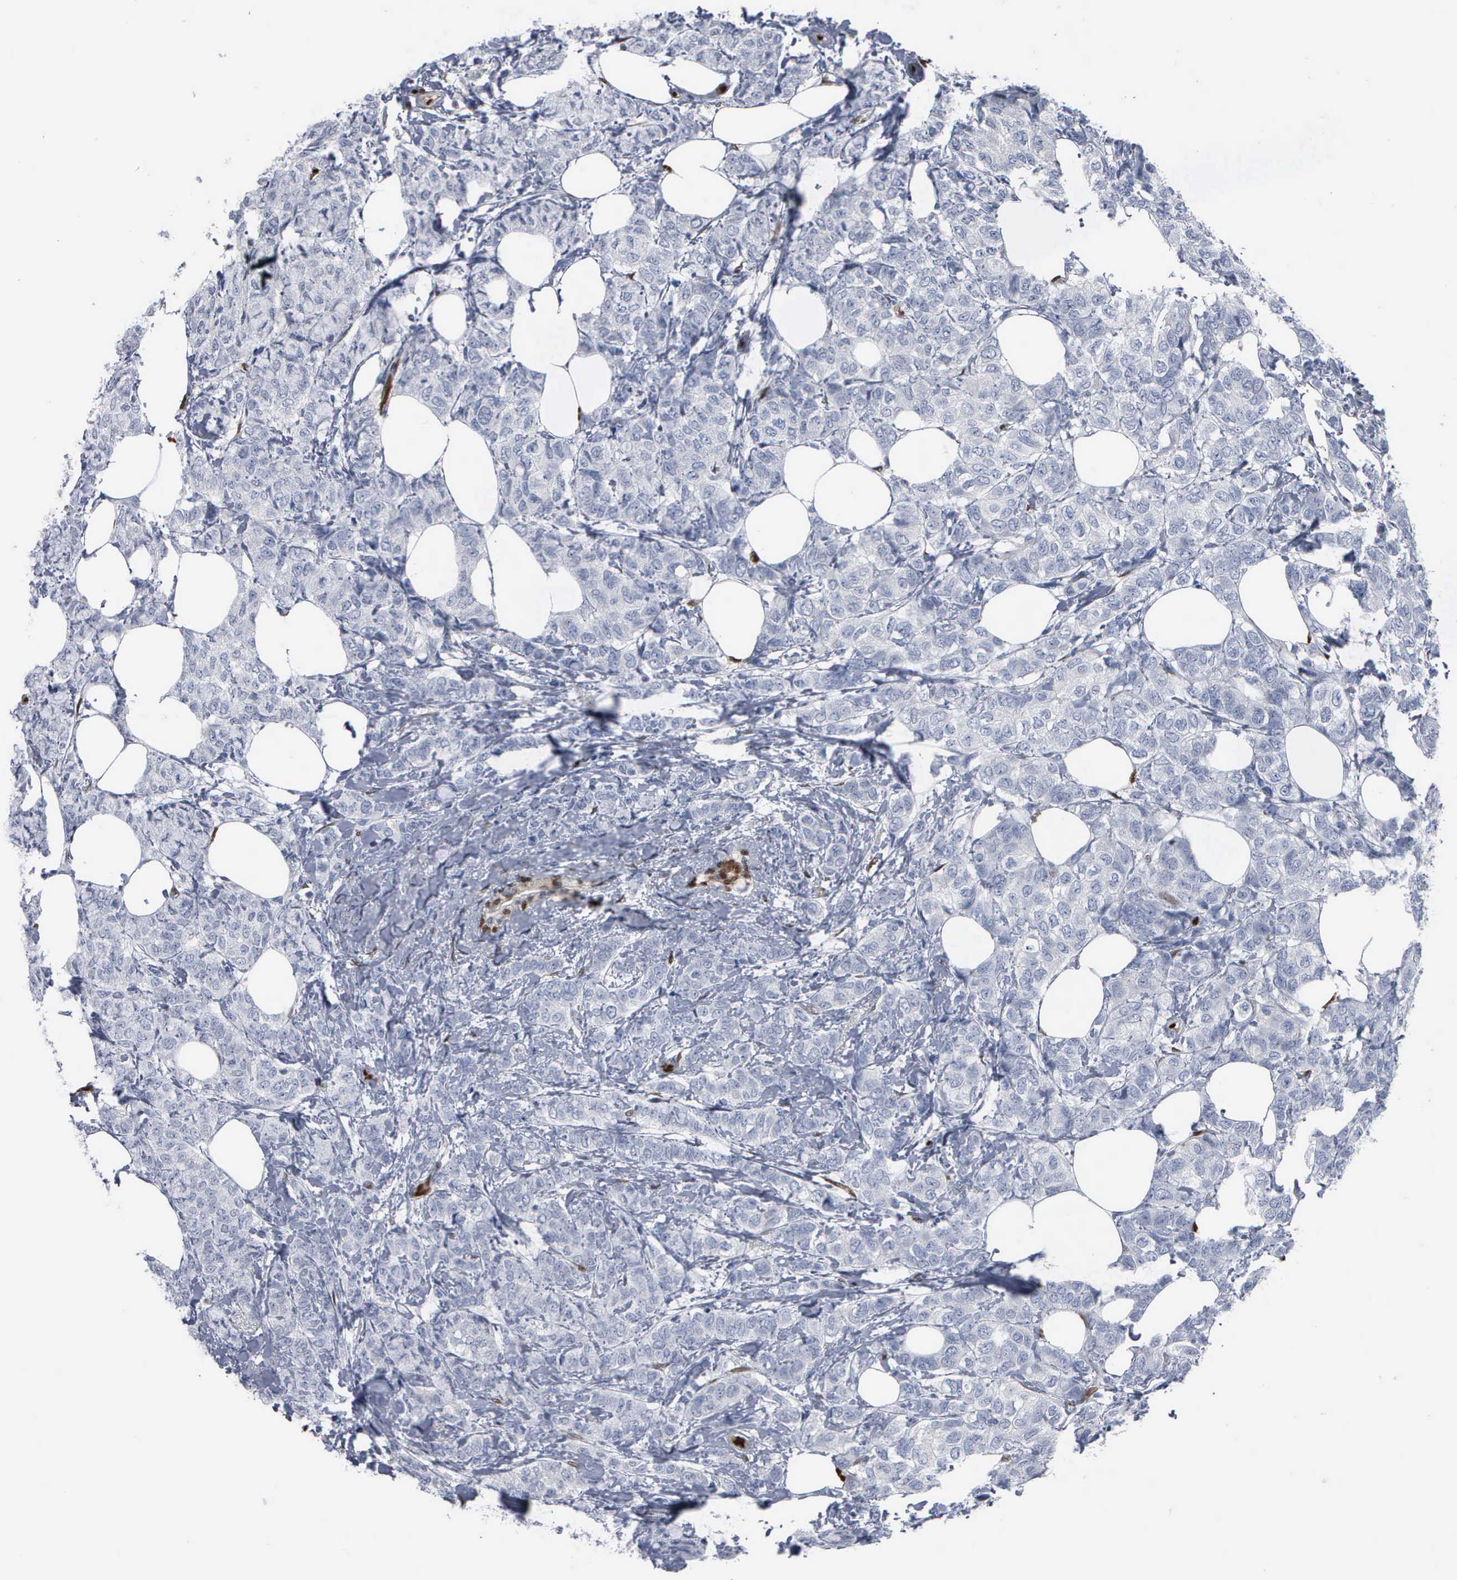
{"staining": {"intensity": "negative", "quantity": "none", "location": "none"}, "tissue": "breast cancer", "cell_type": "Tumor cells", "image_type": "cancer", "snomed": [{"axis": "morphology", "description": "Lobular carcinoma"}, {"axis": "topography", "description": "Breast"}], "caption": "Immunohistochemistry (IHC) histopathology image of breast lobular carcinoma stained for a protein (brown), which exhibits no staining in tumor cells.", "gene": "FGF2", "patient": {"sex": "female", "age": 60}}